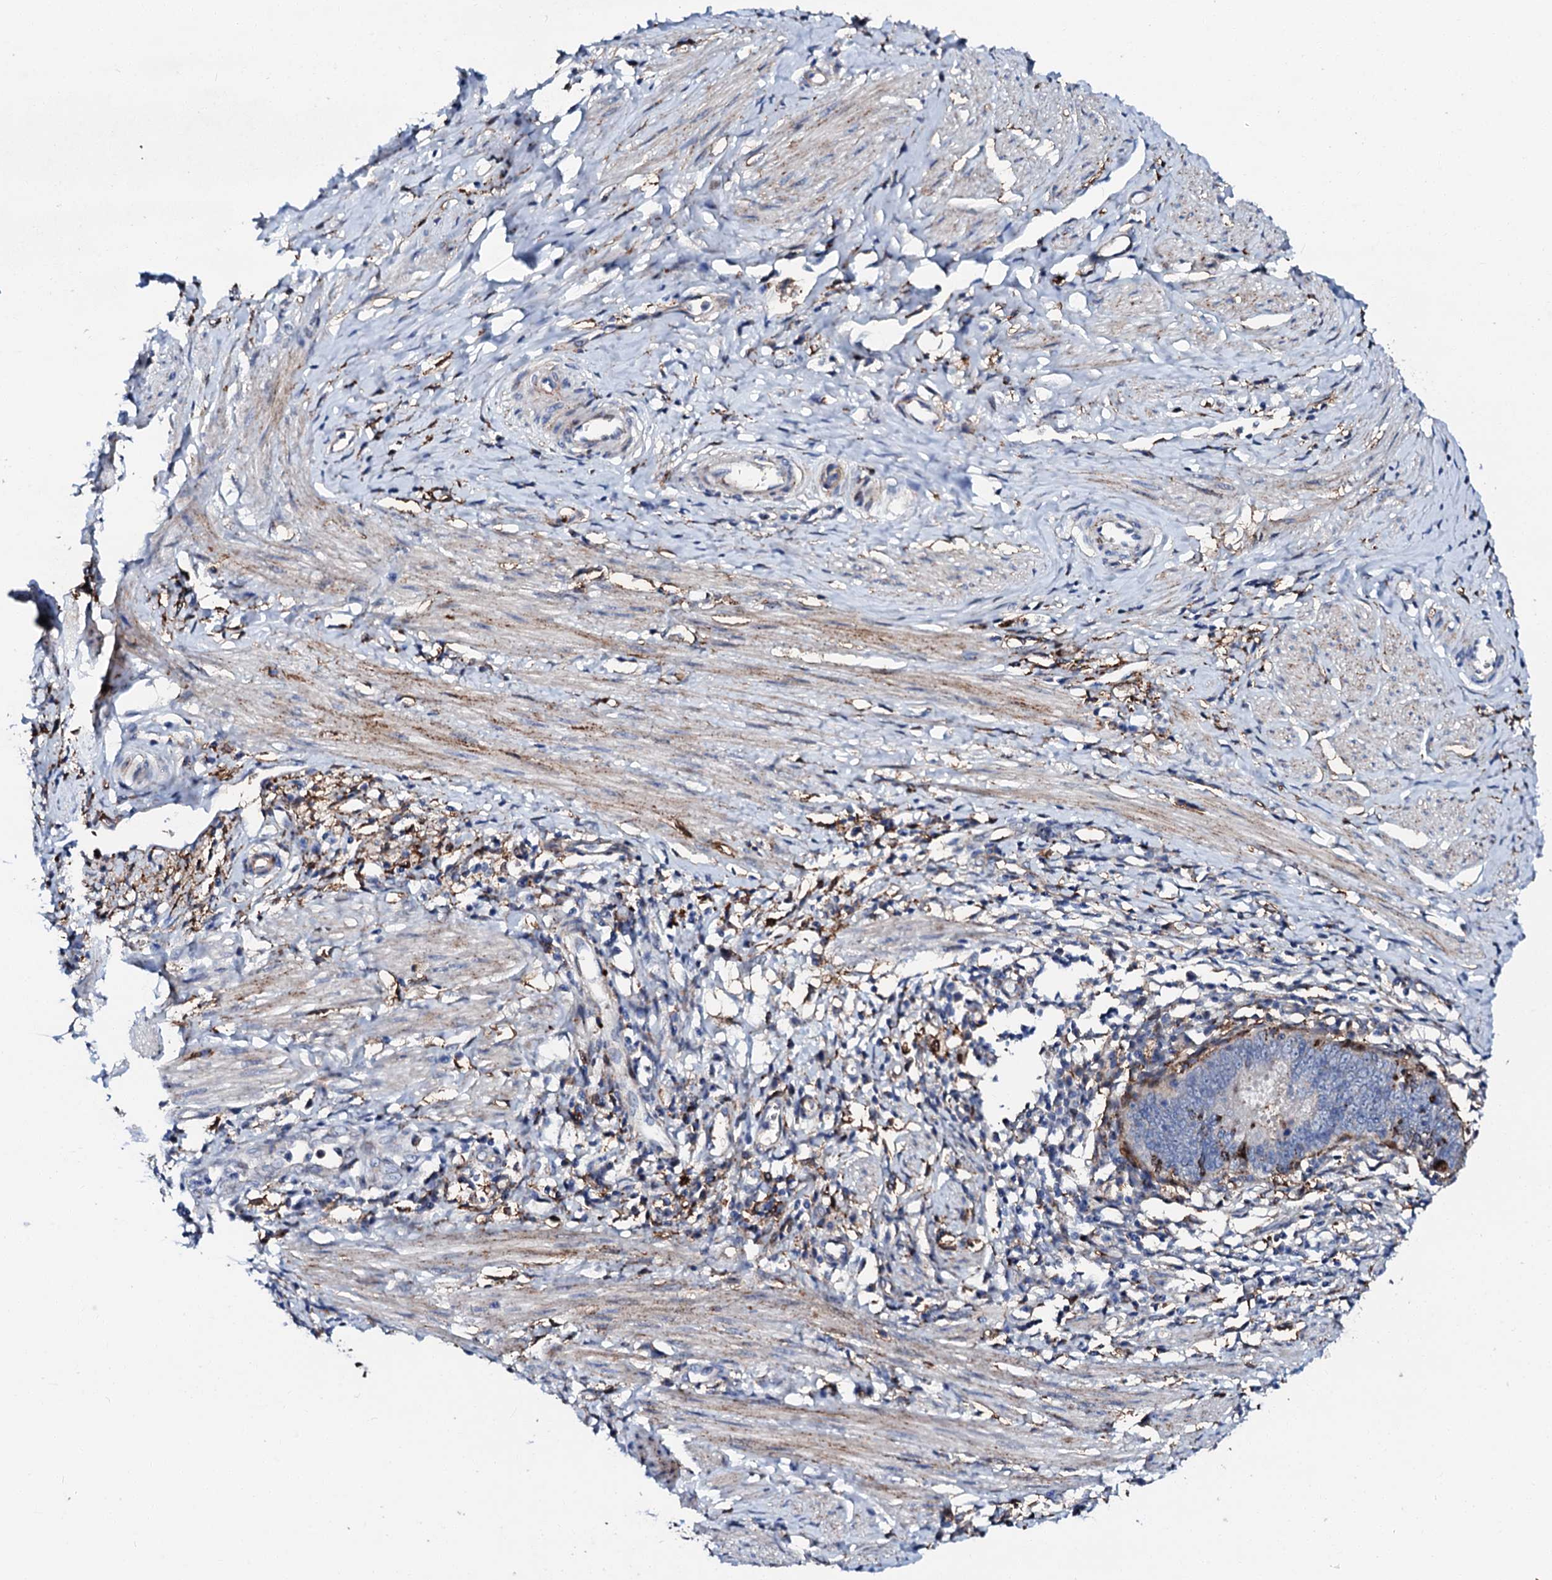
{"staining": {"intensity": "negative", "quantity": "none", "location": "none"}, "tissue": "cervical cancer", "cell_type": "Tumor cells", "image_type": "cancer", "snomed": [{"axis": "morphology", "description": "Adenocarcinoma, NOS"}, {"axis": "topography", "description": "Cervix"}], "caption": "Adenocarcinoma (cervical) was stained to show a protein in brown. There is no significant staining in tumor cells.", "gene": "MED13L", "patient": {"sex": "female", "age": 36}}